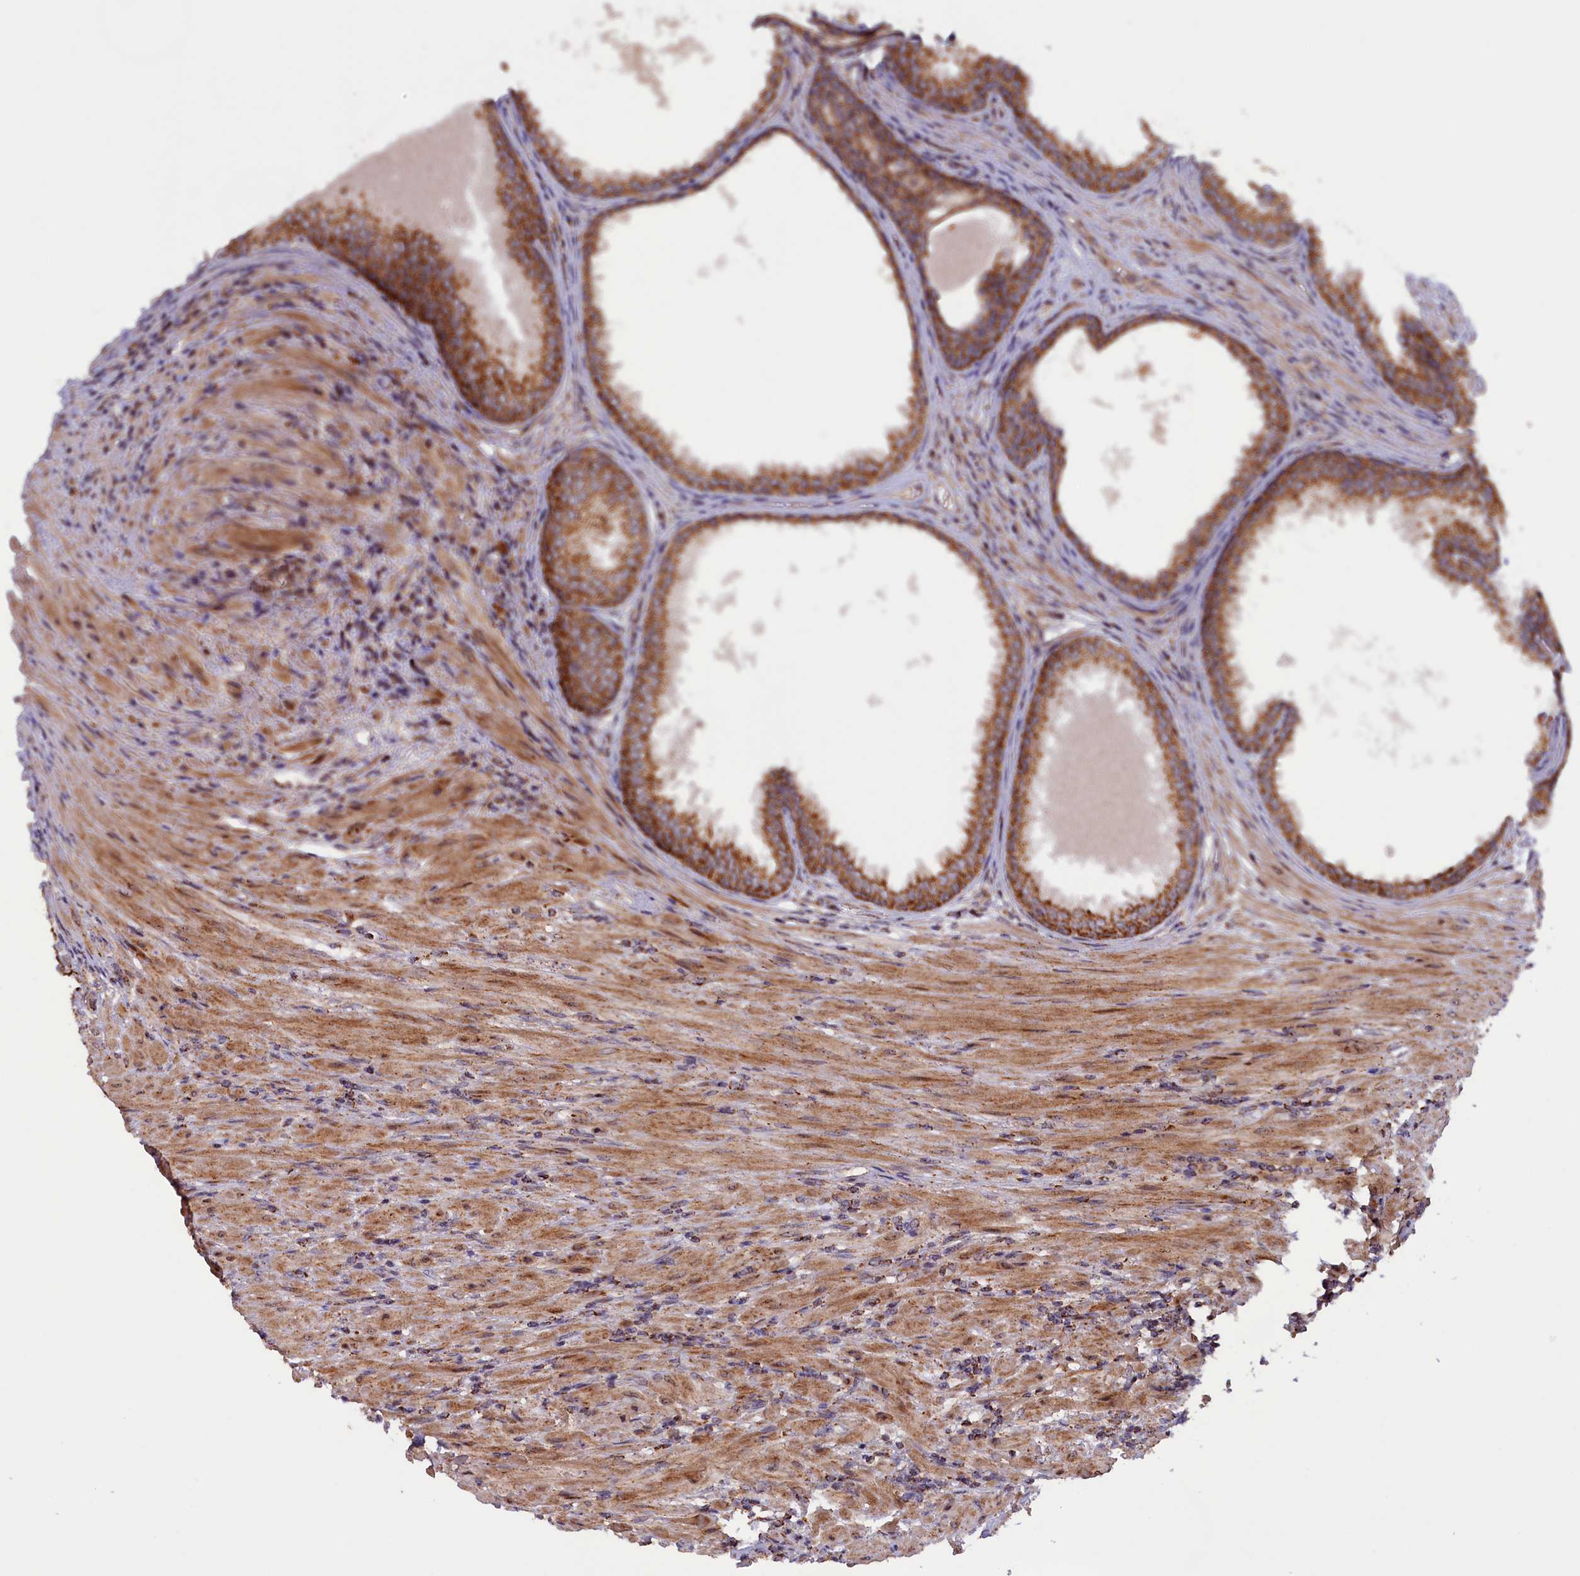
{"staining": {"intensity": "strong", "quantity": ">75%", "location": "cytoplasmic/membranous"}, "tissue": "prostate", "cell_type": "Glandular cells", "image_type": "normal", "snomed": [{"axis": "morphology", "description": "Normal tissue, NOS"}, {"axis": "topography", "description": "Prostate"}], "caption": "Protein expression analysis of normal human prostate reveals strong cytoplasmic/membranous expression in about >75% of glandular cells. (DAB IHC, brown staining for protein, blue staining for nuclei).", "gene": "DUS3L", "patient": {"sex": "male", "age": 76}}